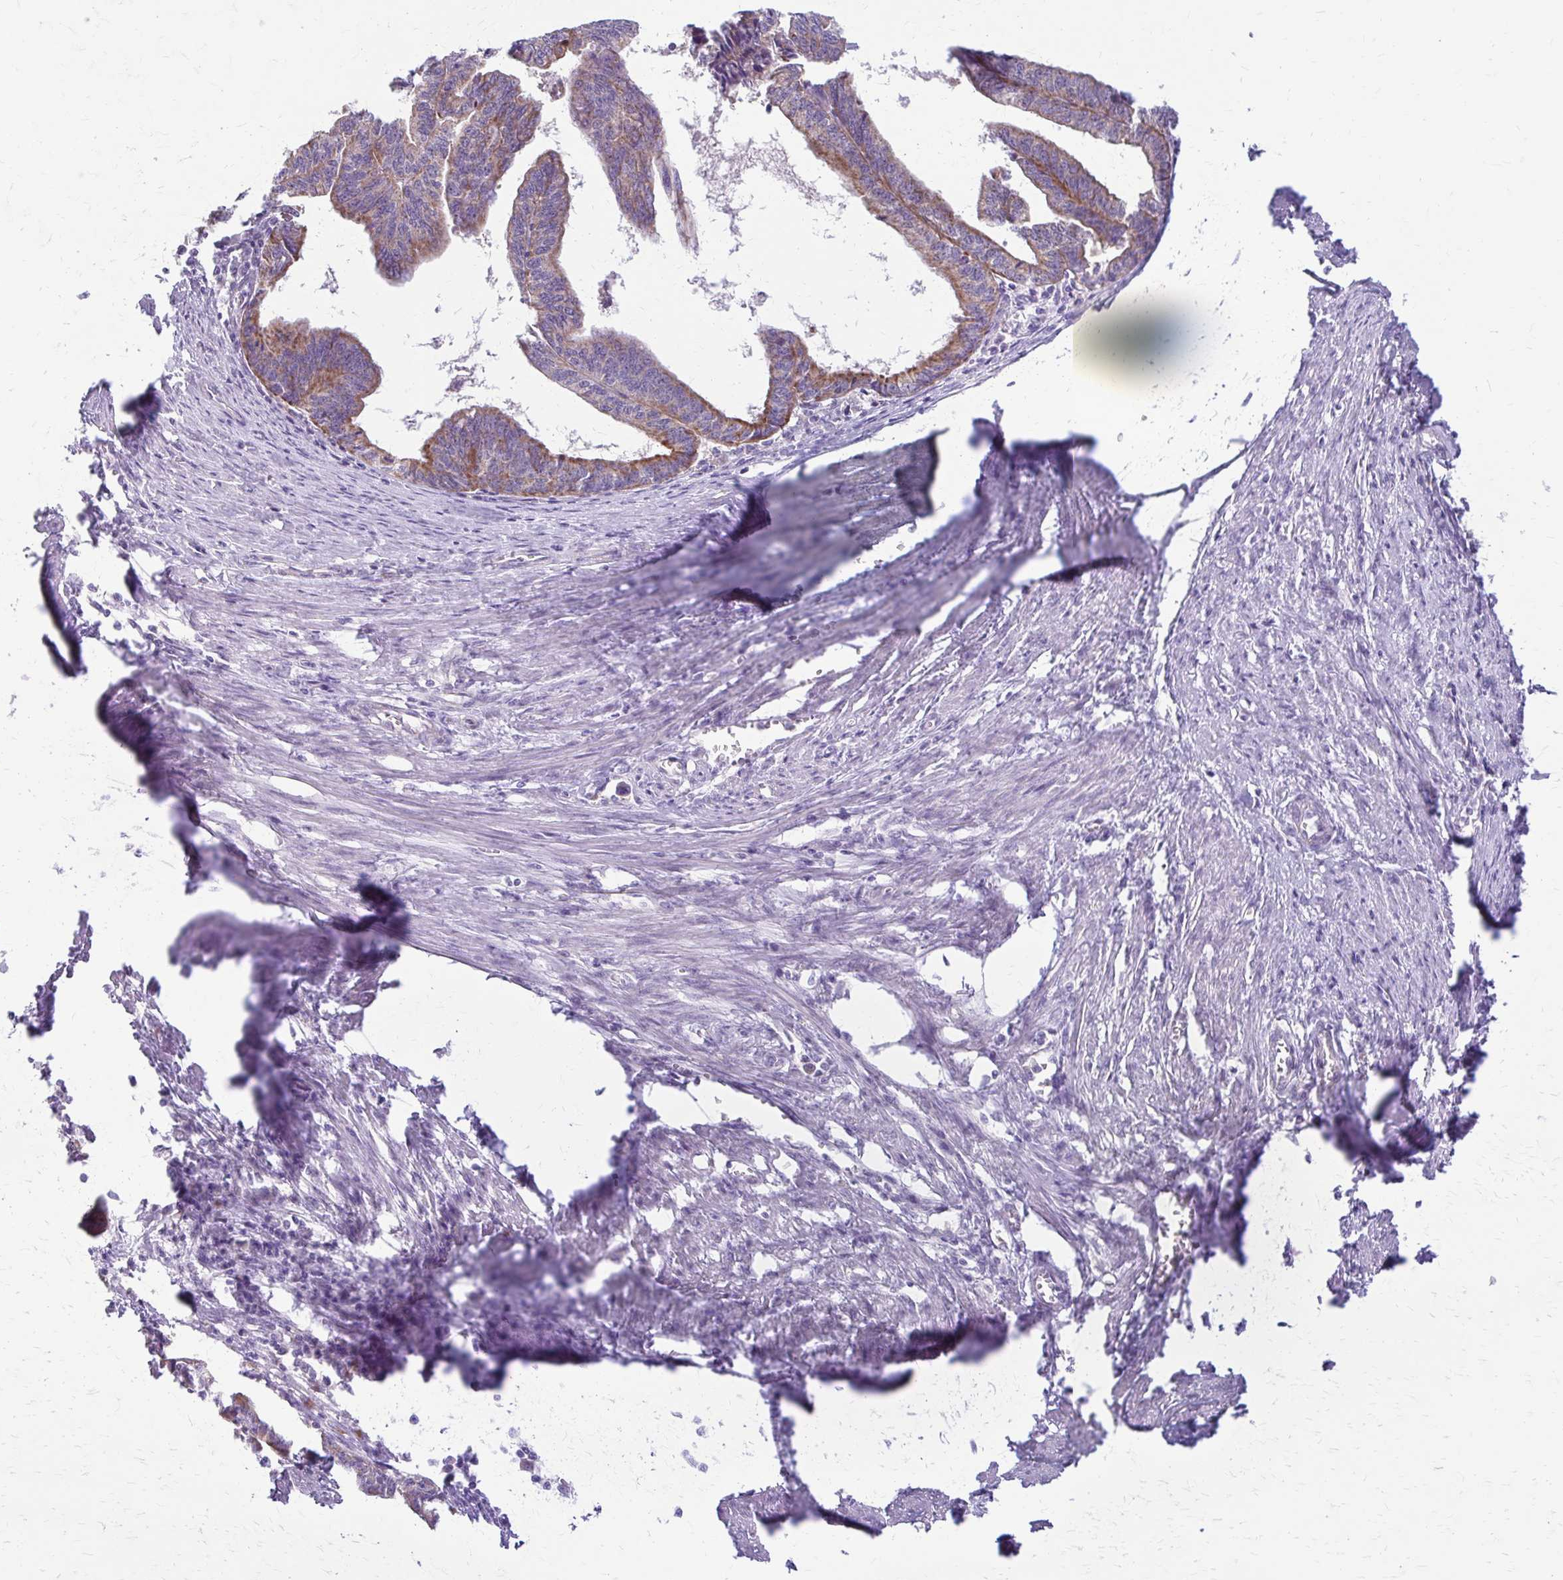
{"staining": {"intensity": "moderate", "quantity": "25%-75%", "location": "cytoplasmic/membranous"}, "tissue": "endometrial cancer", "cell_type": "Tumor cells", "image_type": "cancer", "snomed": [{"axis": "morphology", "description": "Adenocarcinoma, NOS"}, {"axis": "topography", "description": "Endometrium"}], "caption": "Protein staining of endometrial cancer (adenocarcinoma) tissue demonstrates moderate cytoplasmic/membranous expression in about 25%-75% of tumor cells. The staining is performed using DAB (3,3'-diaminobenzidine) brown chromogen to label protein expression. The nuclei are counter-stained blue using hematoxylin.", "gene": "SAMD13", "patient": {"sex": "female", "age": 65}}